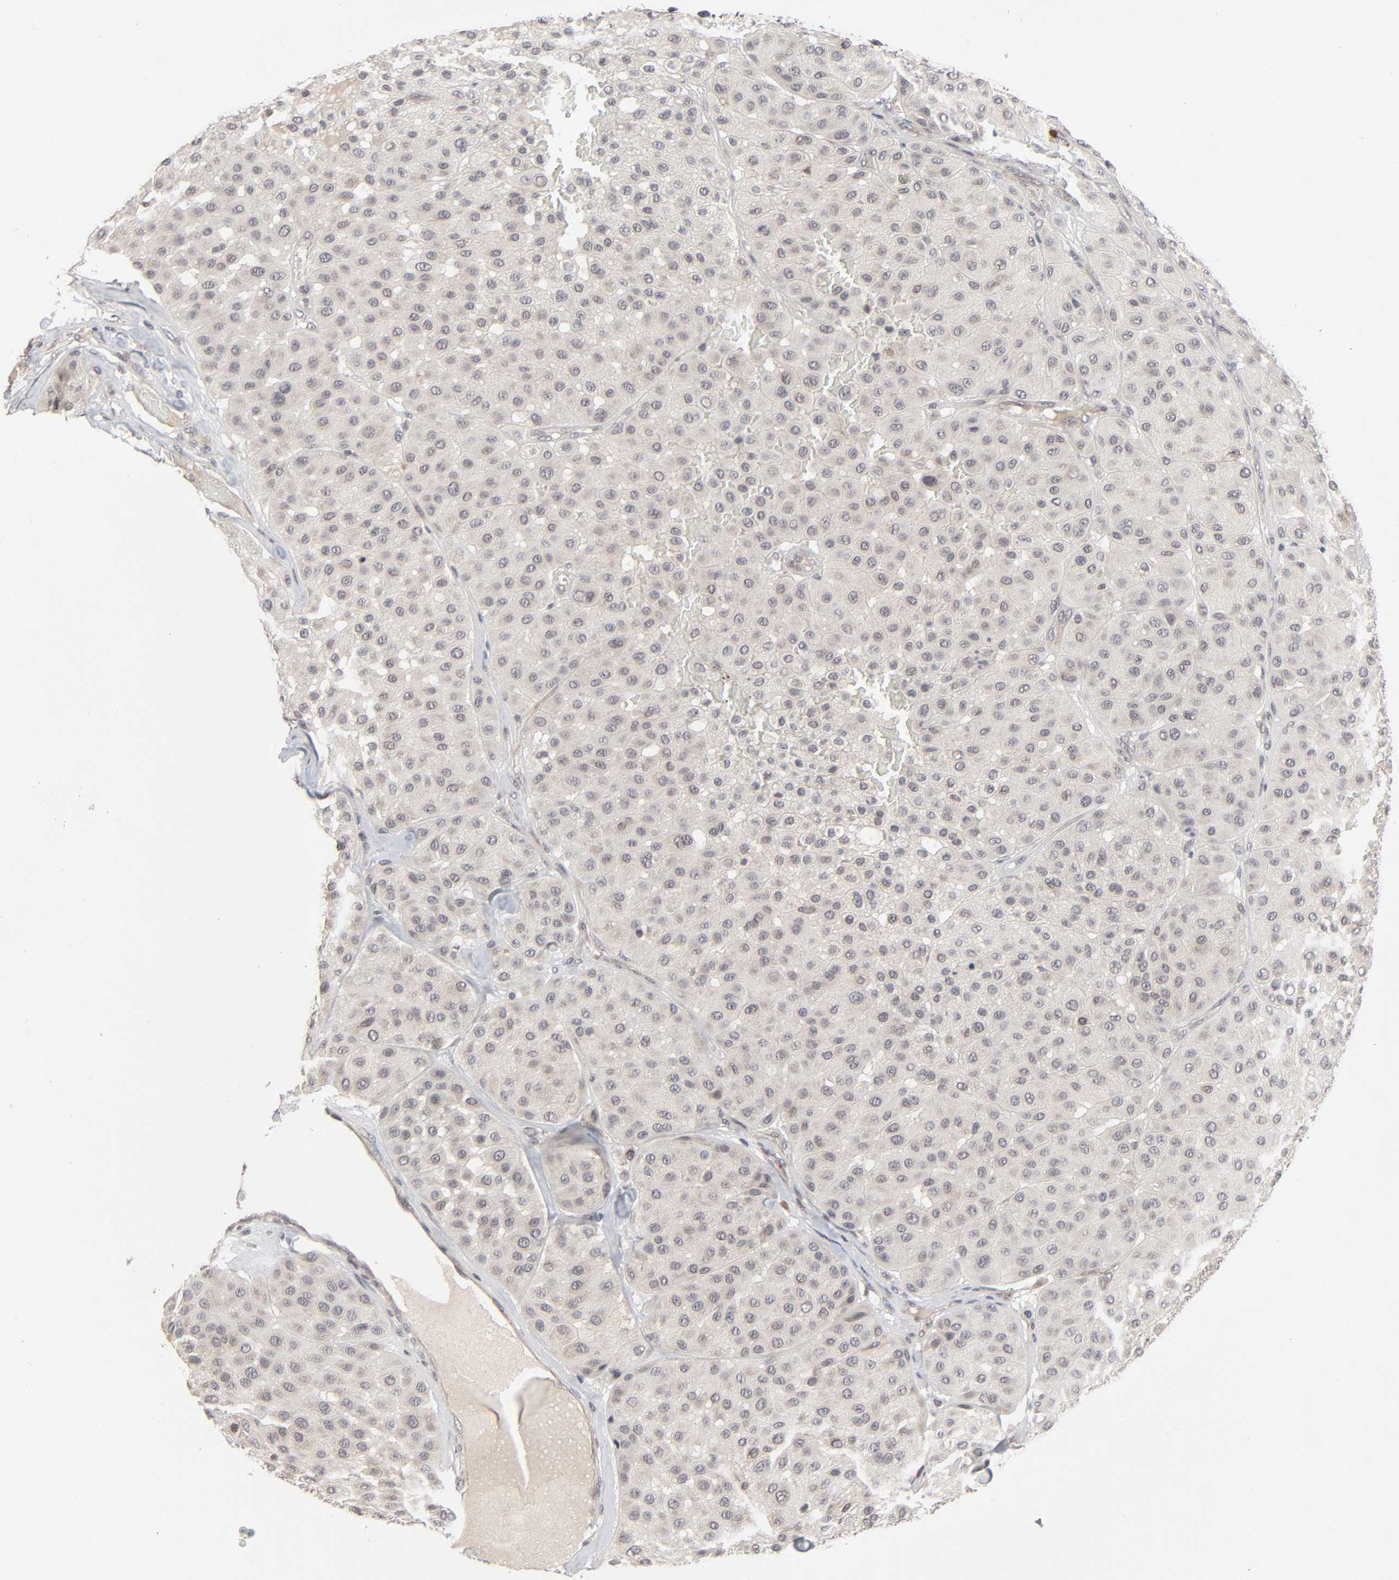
{"staining": {"intensity": "negative", "quantity": "none", "location": "none"}, "tissue": "melanoma", "cell_type": "Tumor cells", "image_type": "cancer", "snomed": [{"axis": "morphology", "description": "Normal tissue, NOS"}, {"axis": "morphology", "description": "Malignant melanoma, Metastatic site"}, {"axis": "topography", "description": "Skin"}], "caption": "An IHC histopathology image of melanoma is shown. There is no staining in tumor cells of melanoma.", "gene": "AUH", "patient": {"sex": "male", "age": 41}}